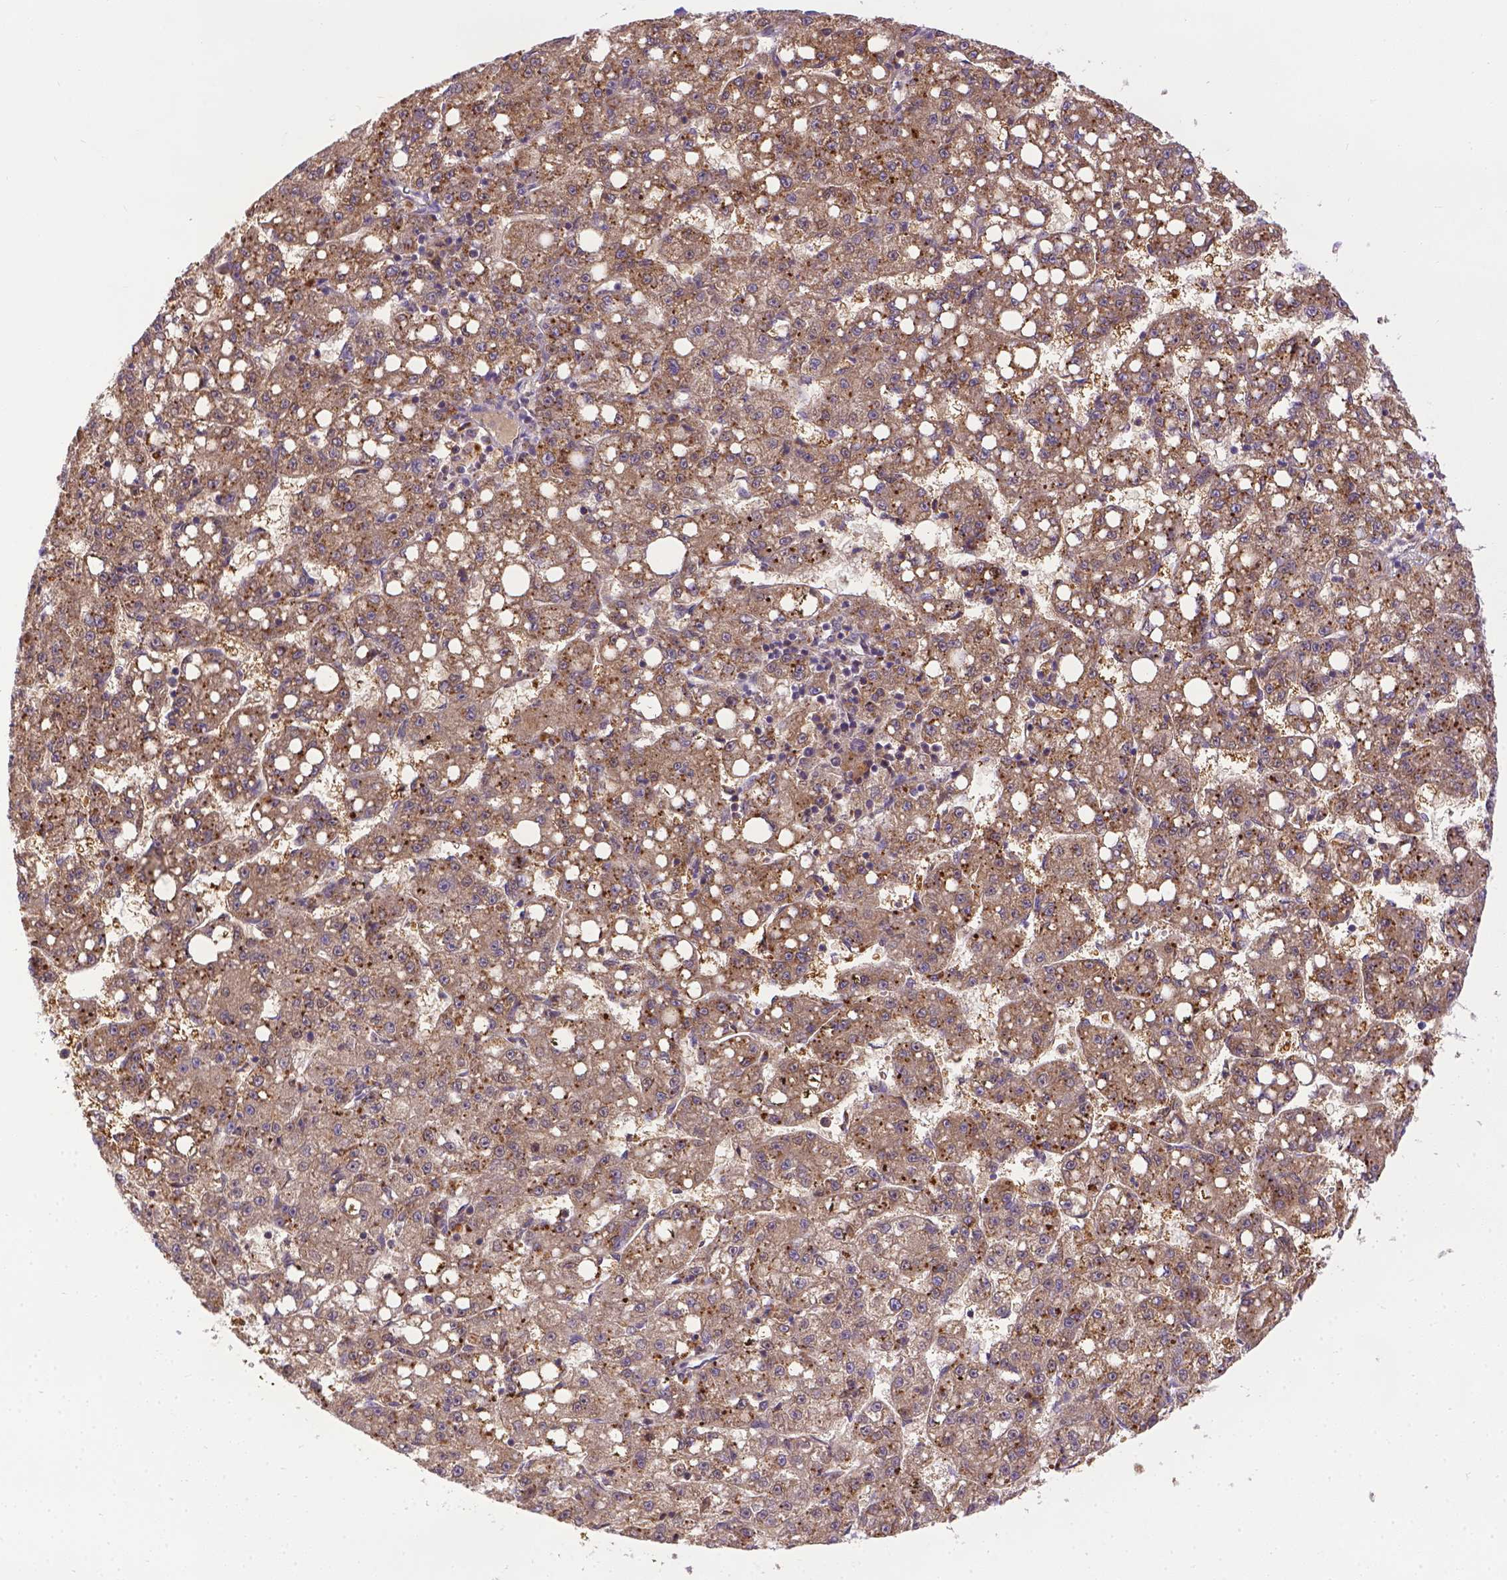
{"staining": {"intensity": "moderate", "quantity": ">75%", "location": "cytoplasmic/membranous"}, "tissue": "liver cancer", "cell_type": "Tumor cells", "image_type": "cancer", "snomed": [{"axis": "morphology", "description": "Carcinoma, Hepatocellular, NOS"}, {"axis": "topography", "description": "Liver"}], "caption": "Liver cancer tissue exhibits moderate cytoplasmic/membranous staining in approximately >75% of tumor cells, visualized by immunohistochemistry.", "gene": "TM4SF18", "patient": {"sex": "female", "age": 65}}